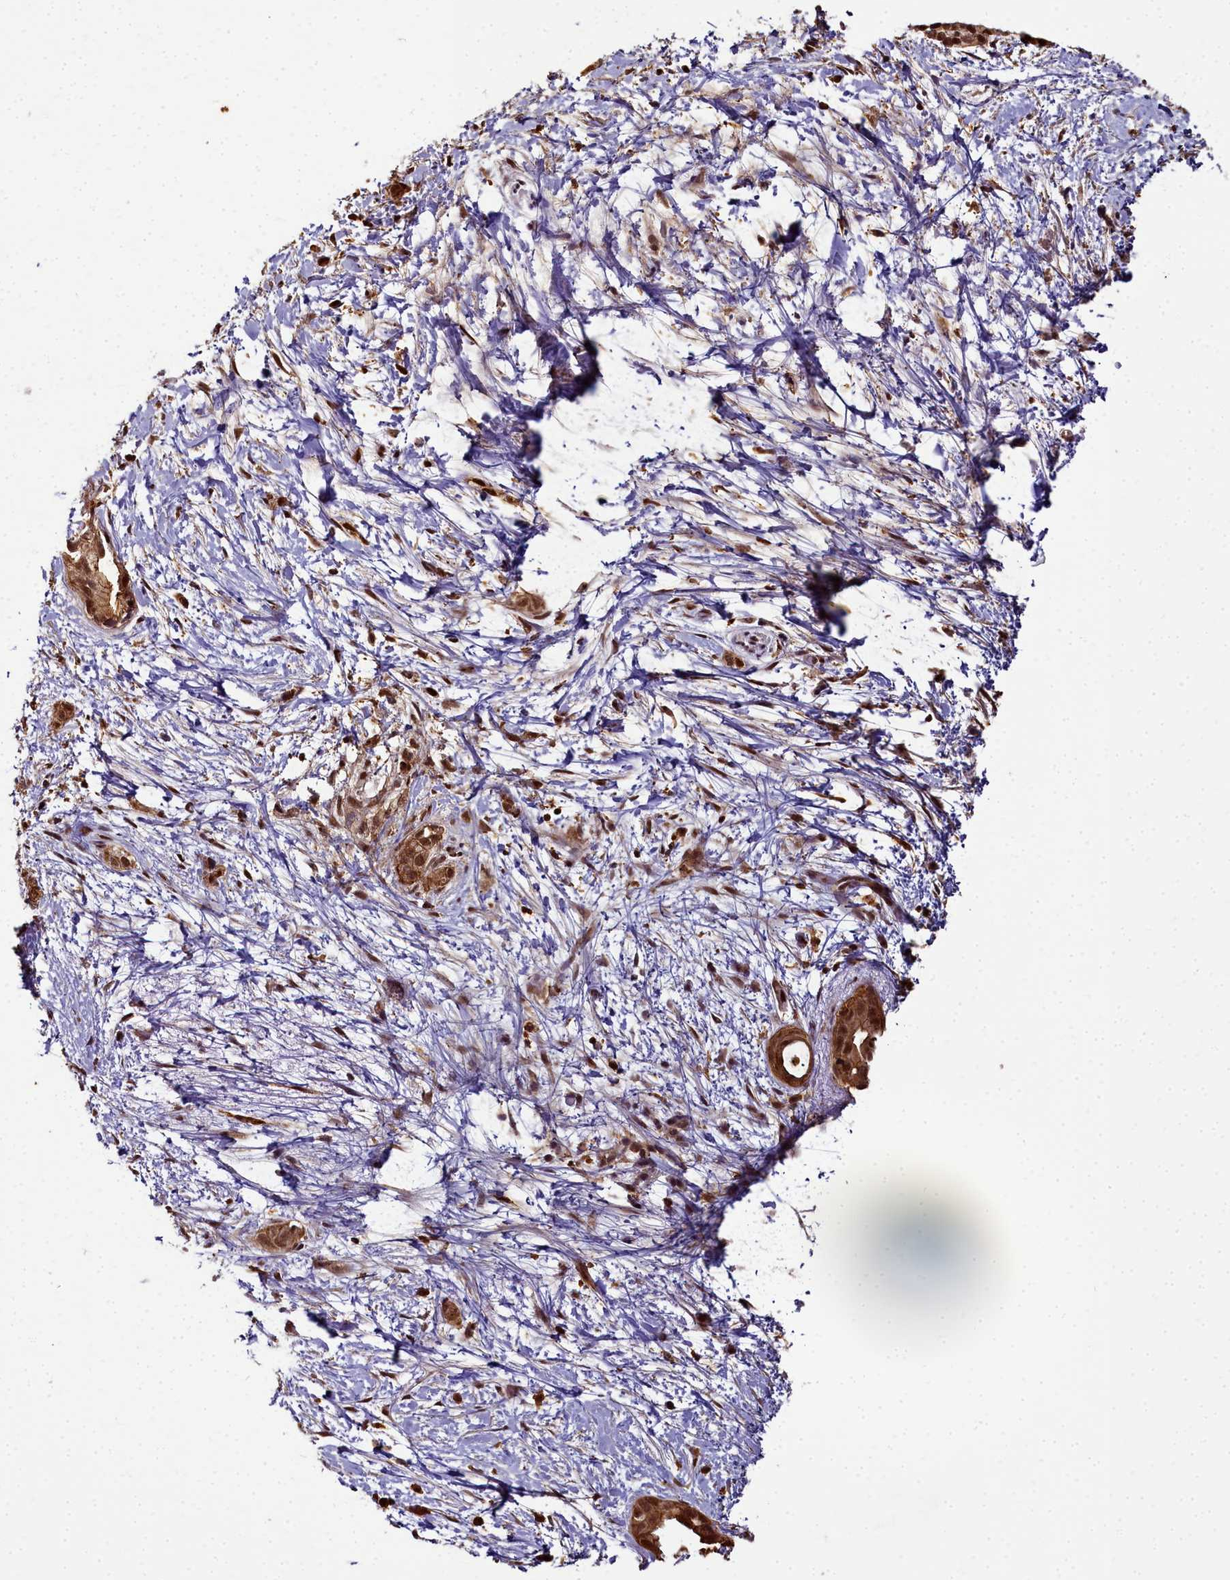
{"staining": {"intensity": "strong", "quantity": ">75%", "location": "cytoplasmic/membranous,nuclear"}, "tissue": "pancreatic cancer", "cell_type": "Tumor cells", "image_type": "cancer", "snomed": [{"axis": "morphology", "description": "Normal tissue, NOS"}, {"axis": "morphology", "description": "Adenocarcinoma, NOS"}, {"axis": "topography", "description": "Pancreas"}, {"axis": "topography", "description": "Peripheral nerve tissue"}], "caption": "This is an image of IHC staining of pancreatic adenocarcinoma, which shows strong expression in the cytoplasmic/membranous and nuclear of tumor cells.", "gene": "PPP4C", "patient": {"sex": "female", "age": 63}}